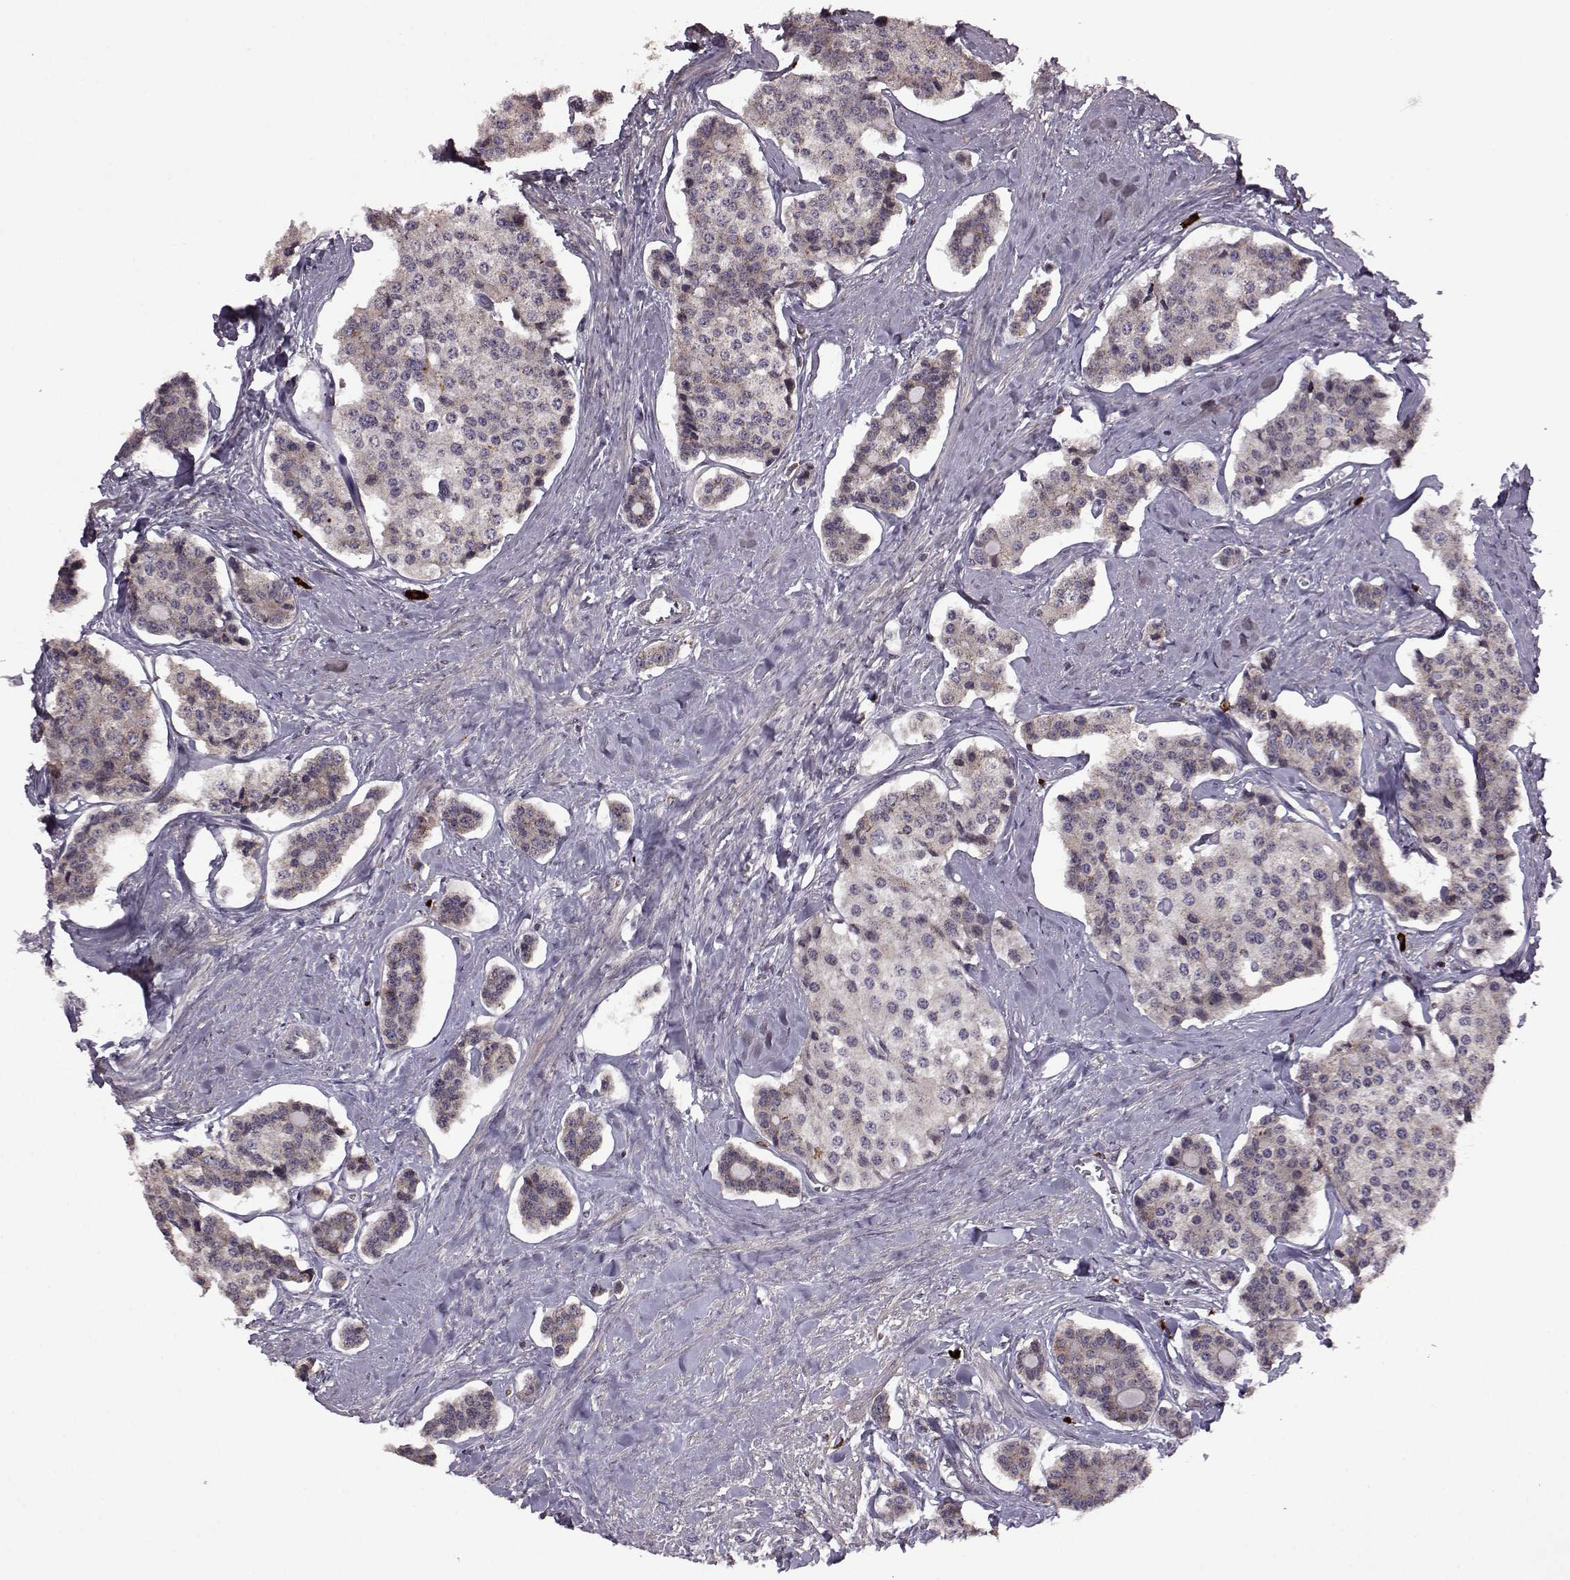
{"staining": {"intensity": "weak", "quantity": "<25%", "location": "cytoplasmic/membranous"}, "tissue": "carcinoid", "cell_type": "Tumor cells", "image_type": "cancer", "snomed": [{"axis": "morphology", "description": "Carcinoid, malignant, NOS"}, {"axis": "topography", "description": "Small intestine"}], "caption": "Malignant carcinoid was stained to show a protein in brown. There is no significant expression in tumor cells.", "gene": "TRMU", "patient": {"sex": "female", "age": 65}}